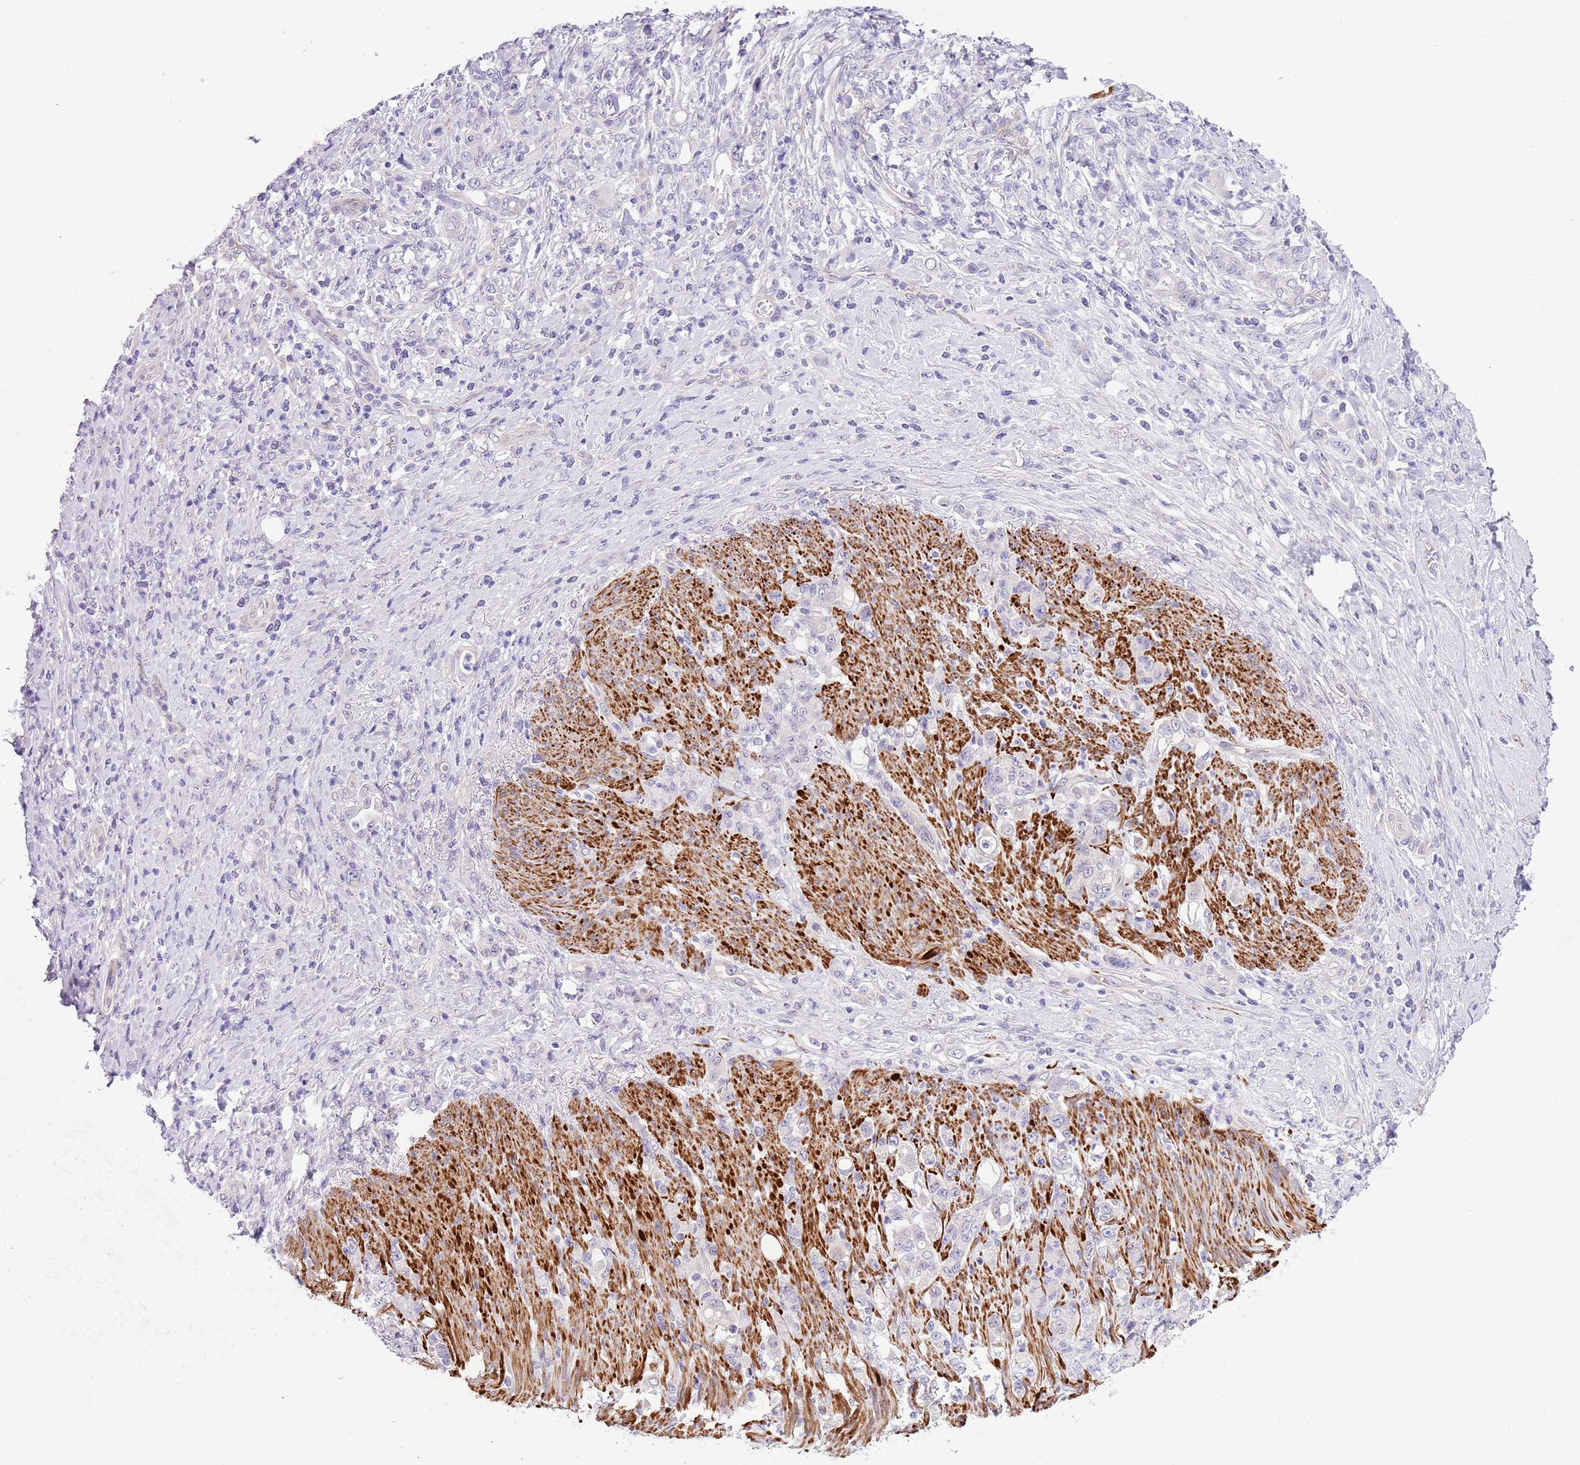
{"staining": {"intensity": "negative", "quantity": "none", "location": "none"}, "tissue": "stomach cancer", "cell_type": "Tumor cells", "image_type": "cancer", "snomed": [{"axis": "morphology", "description": "Normal tissue, NOS"}, {"axis": "morphology", "description": "Adenocarcinoma, NOS"}, {"axis": "topography", "description": "Stomach"}], "caption": "High magnification brightfield microscopy of stomach cancer stained with DAB (3,3'-diaminobenzidine) (brown) and counterstained with hematoxylin (blue): tumor cells show no significant staining. (DAB IHC, high magnification).", "gene": "NET1", "patient": {"sex": "female", "age": 79}}